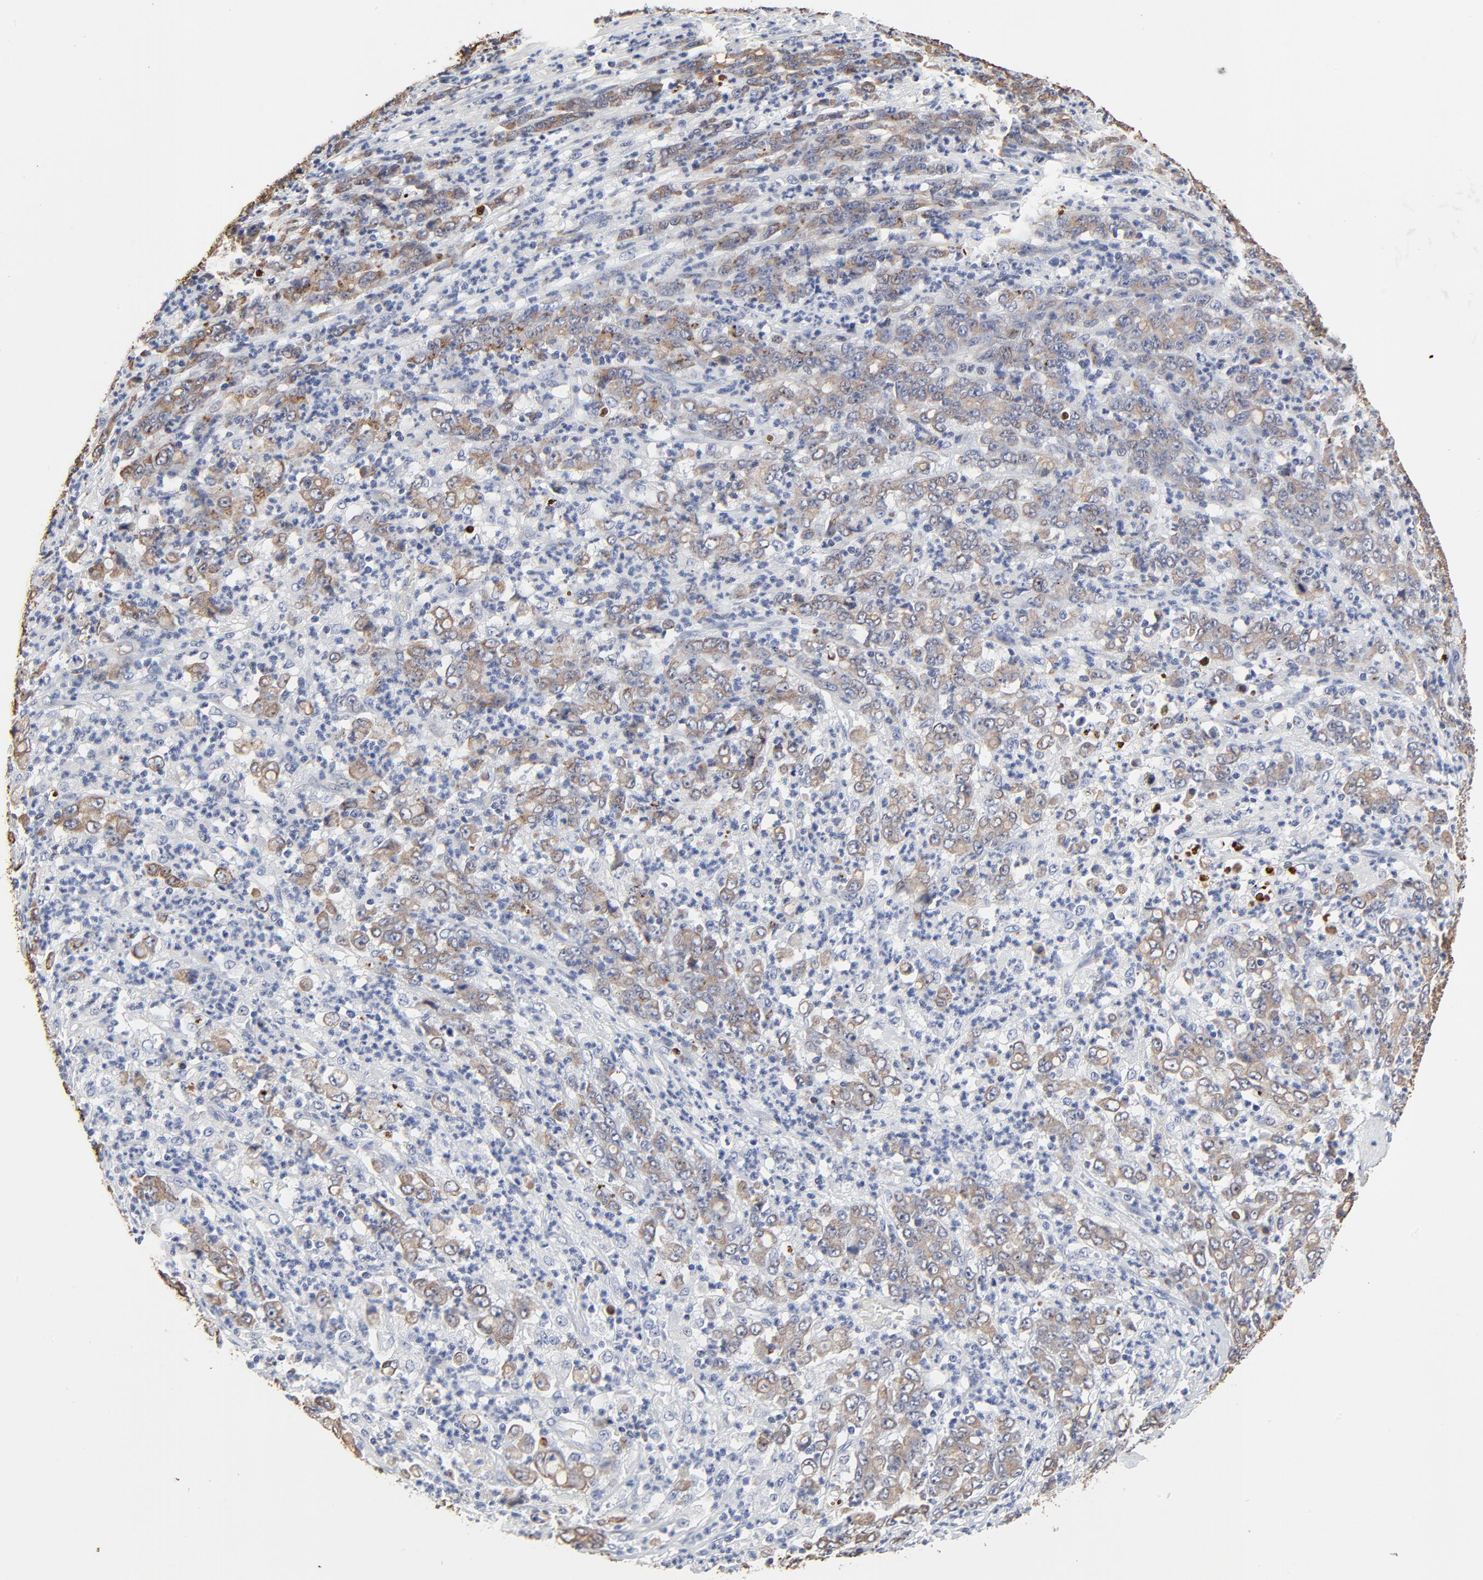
{"staining": {"intensity": "weak", "quantity": ">75%", "location": "cytoplasmic/membranous"}, "tissue": "stomach cancer", "cell_type": "Tumor cells", "image_type": "cancer", "snomed": [{"axis": "morphology", "description": "Adenocarcinoma, NOS"}, {"axis": "topography", "description": "Stomach, lower"}], "caption": "Immunohistochemistry micrograph of neoplastic tissue: stomach cancer (adenocarcinoma) stained using IHC demonstrates low levels of weak protein expression localized specifically in the cytoplasmic/membranous of tumor cells, appearing as a cytoplasmic/membranous brown color.", "gene": "LNX1", "patient": {"sex": "female", "age": 71}}